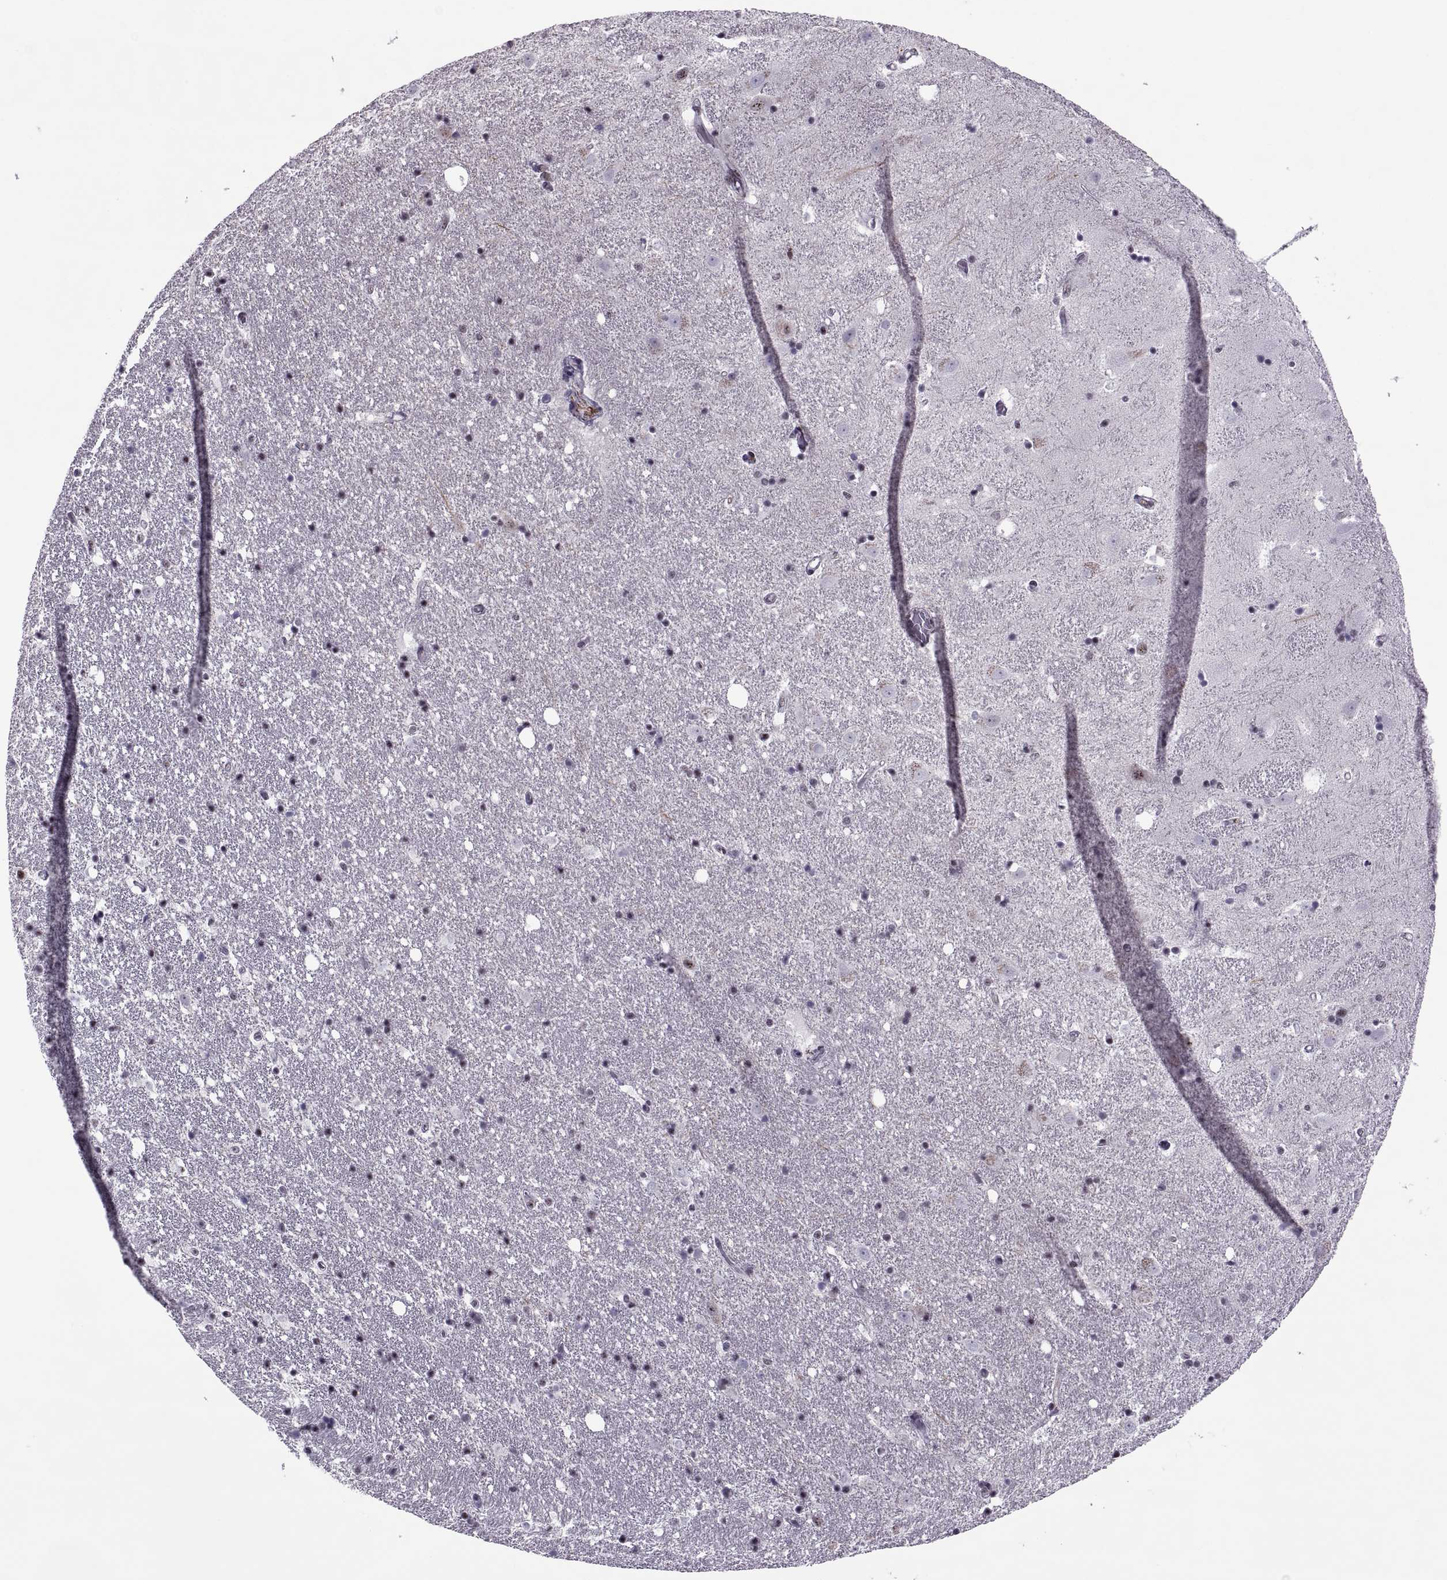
{"staining": {"intensity": "weak", "quantity": "<25%", "location": "nuclear"}, "tissue": "hippocampus", "cell_type": "Glial cells", "image_type": "normal", "snomed": [{"axis": "morphology", "description": "Normal tissue, NOS"}, {"axis": "topography", "description": "Hippocampus"}], "caption": "Benign hippocampus was stained to show a protein in brown. There is no significant staining in glial cells. (Brightfield microscopy of DAB (3,3'-diaminobenzidine) immunohistochemistry at high magnification).", "gene": "MAGEA4", "patient": {"sex": "male", "age": 49}}